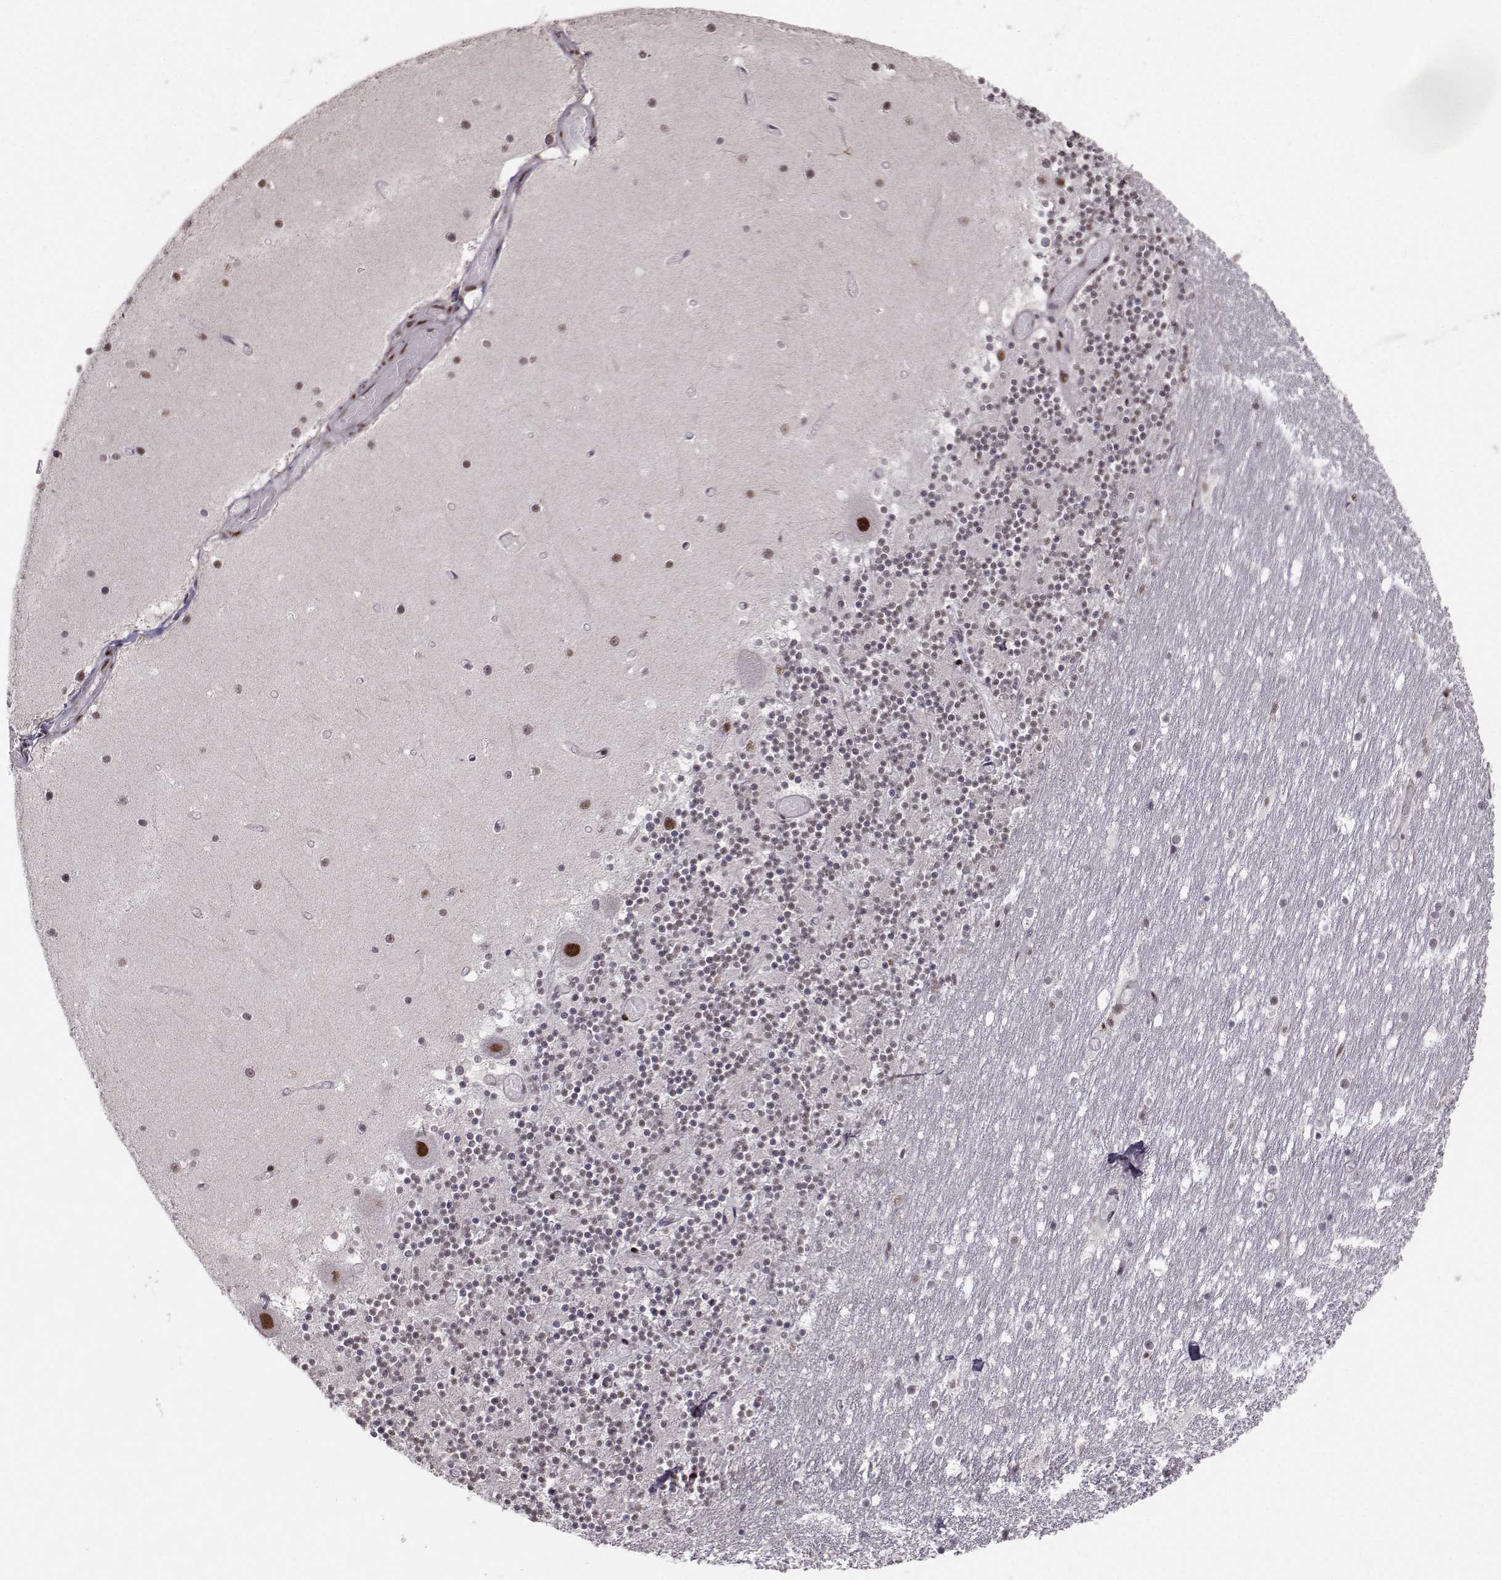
{"staining": {"intensity": "weak", "quantity": "25%-75%", "location": "nuclear"}, "tissue": "cerebellum", "cell_type": "Cells in granular layer", "image_type": "normal", "snomed": [{"axis": "morphology", "description": "Normal tissue, NOS"}, {"axis": "topography", "description": "Cerebellum"}], "caption": "DAB immunohistochemical staining of normal human cerebellum reveals weak nuclear protein staining in approximately 25%-75% of cells in granular layer. The staining was performed using DAB to visualize the protein expression in brown, while the nuclei were stained in blue with hematoxylin (Magnification: 20x).", "gene": "SNAPC2", "patient": {"sex": "female", "age": 28}}